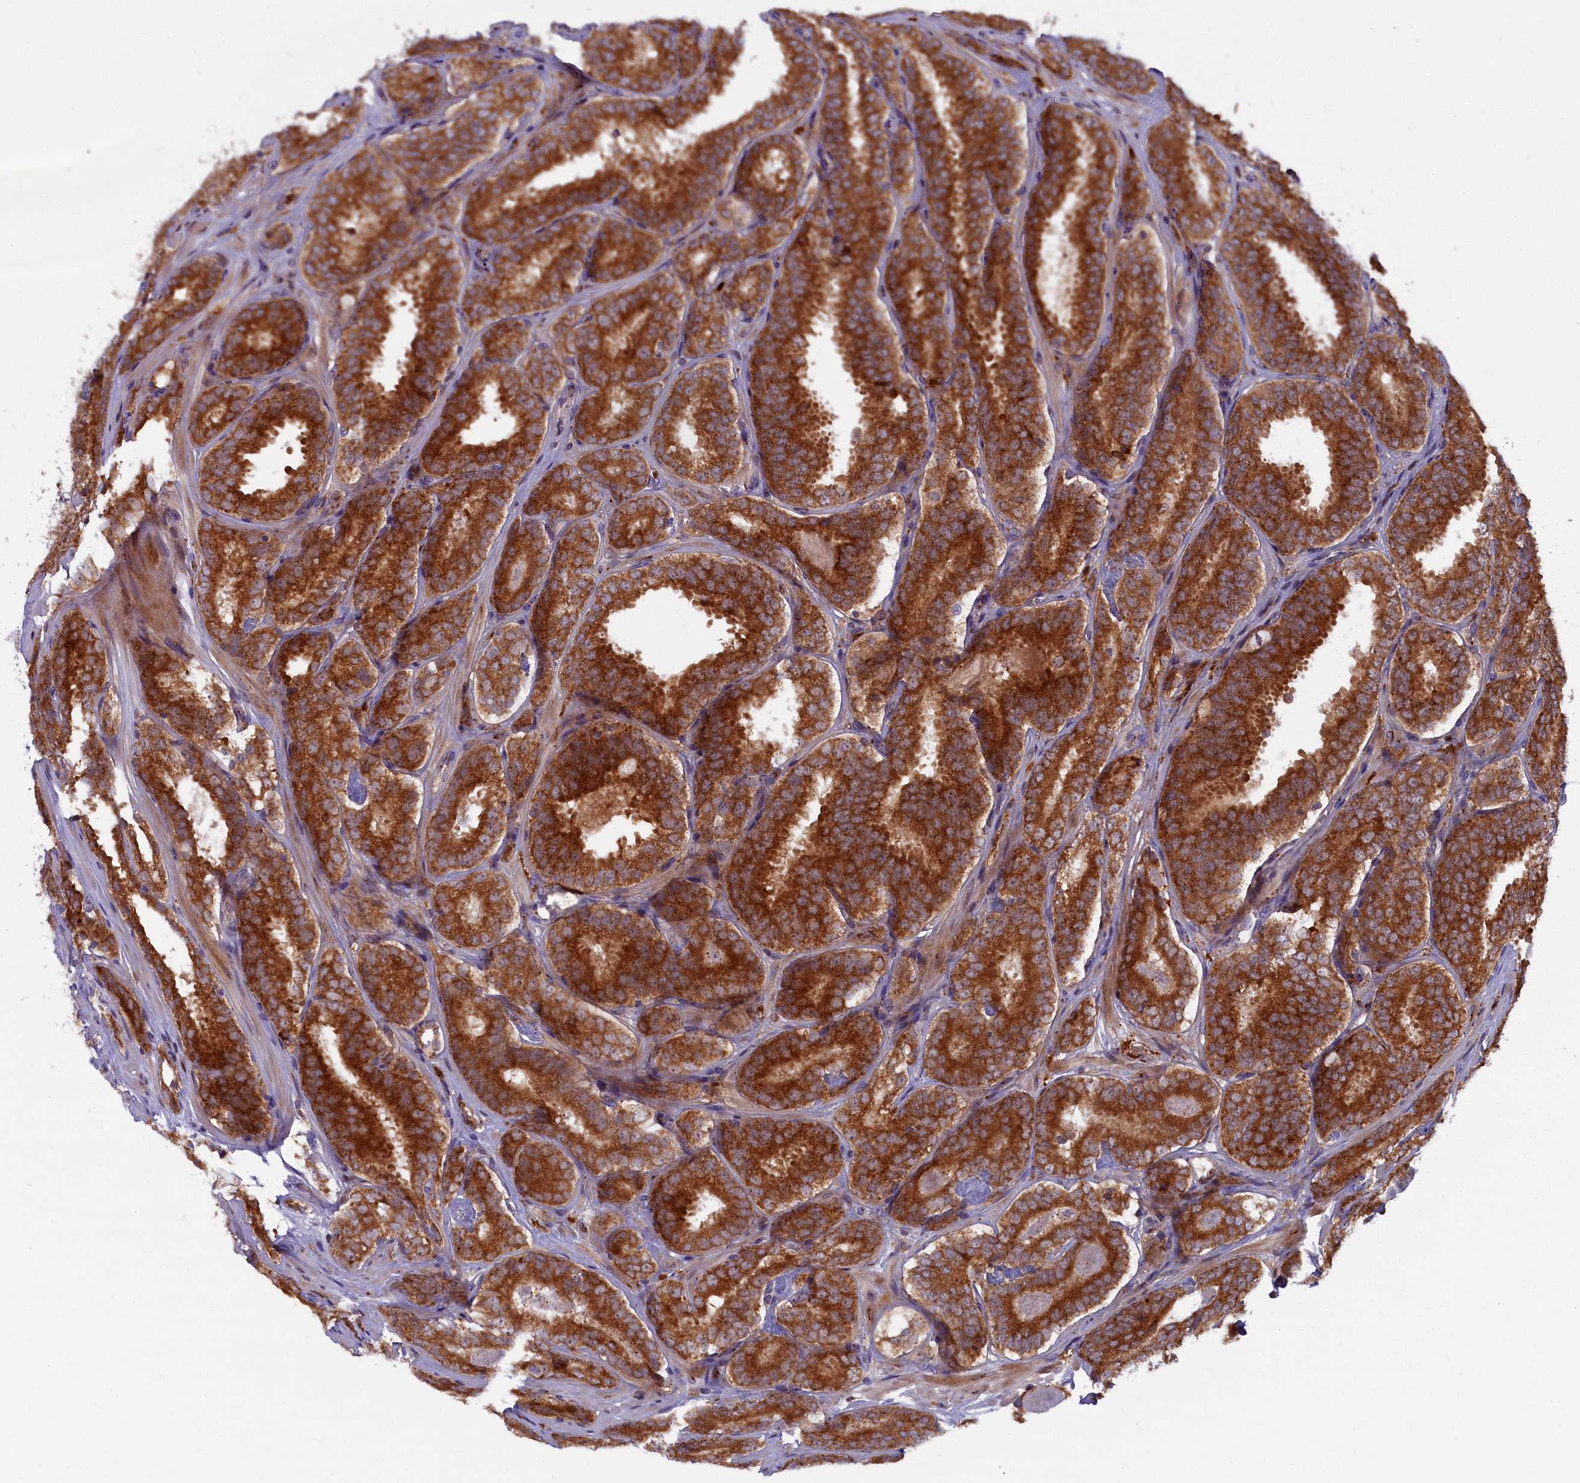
{"staining": {"intensity": "strong", "quantity": ">75%", "location": "cytoplasmic/membranous"}, "tissue": "prostate cancer", "cell_type": "Tumor cells", "image_type": "cancer", "snomed": [{"axis": "morphology", "description": "Adenocarcinoma, High grade"}, {"axis": "topography", "description": "Prostate"}], "caption": "High-magnification brightfield microscopy of prostate high-grade adenocarcinoma stained with DAB (3,3'-diaminobenzidine) (brown) and counterstained with hematoxylin (blue). tumor cells exhibit strong cytoplasmic/membranous expression is identified in approximately>75% of cells.", "gene": "BLVRB", "patient": {"sex": "male", "age": 63}}